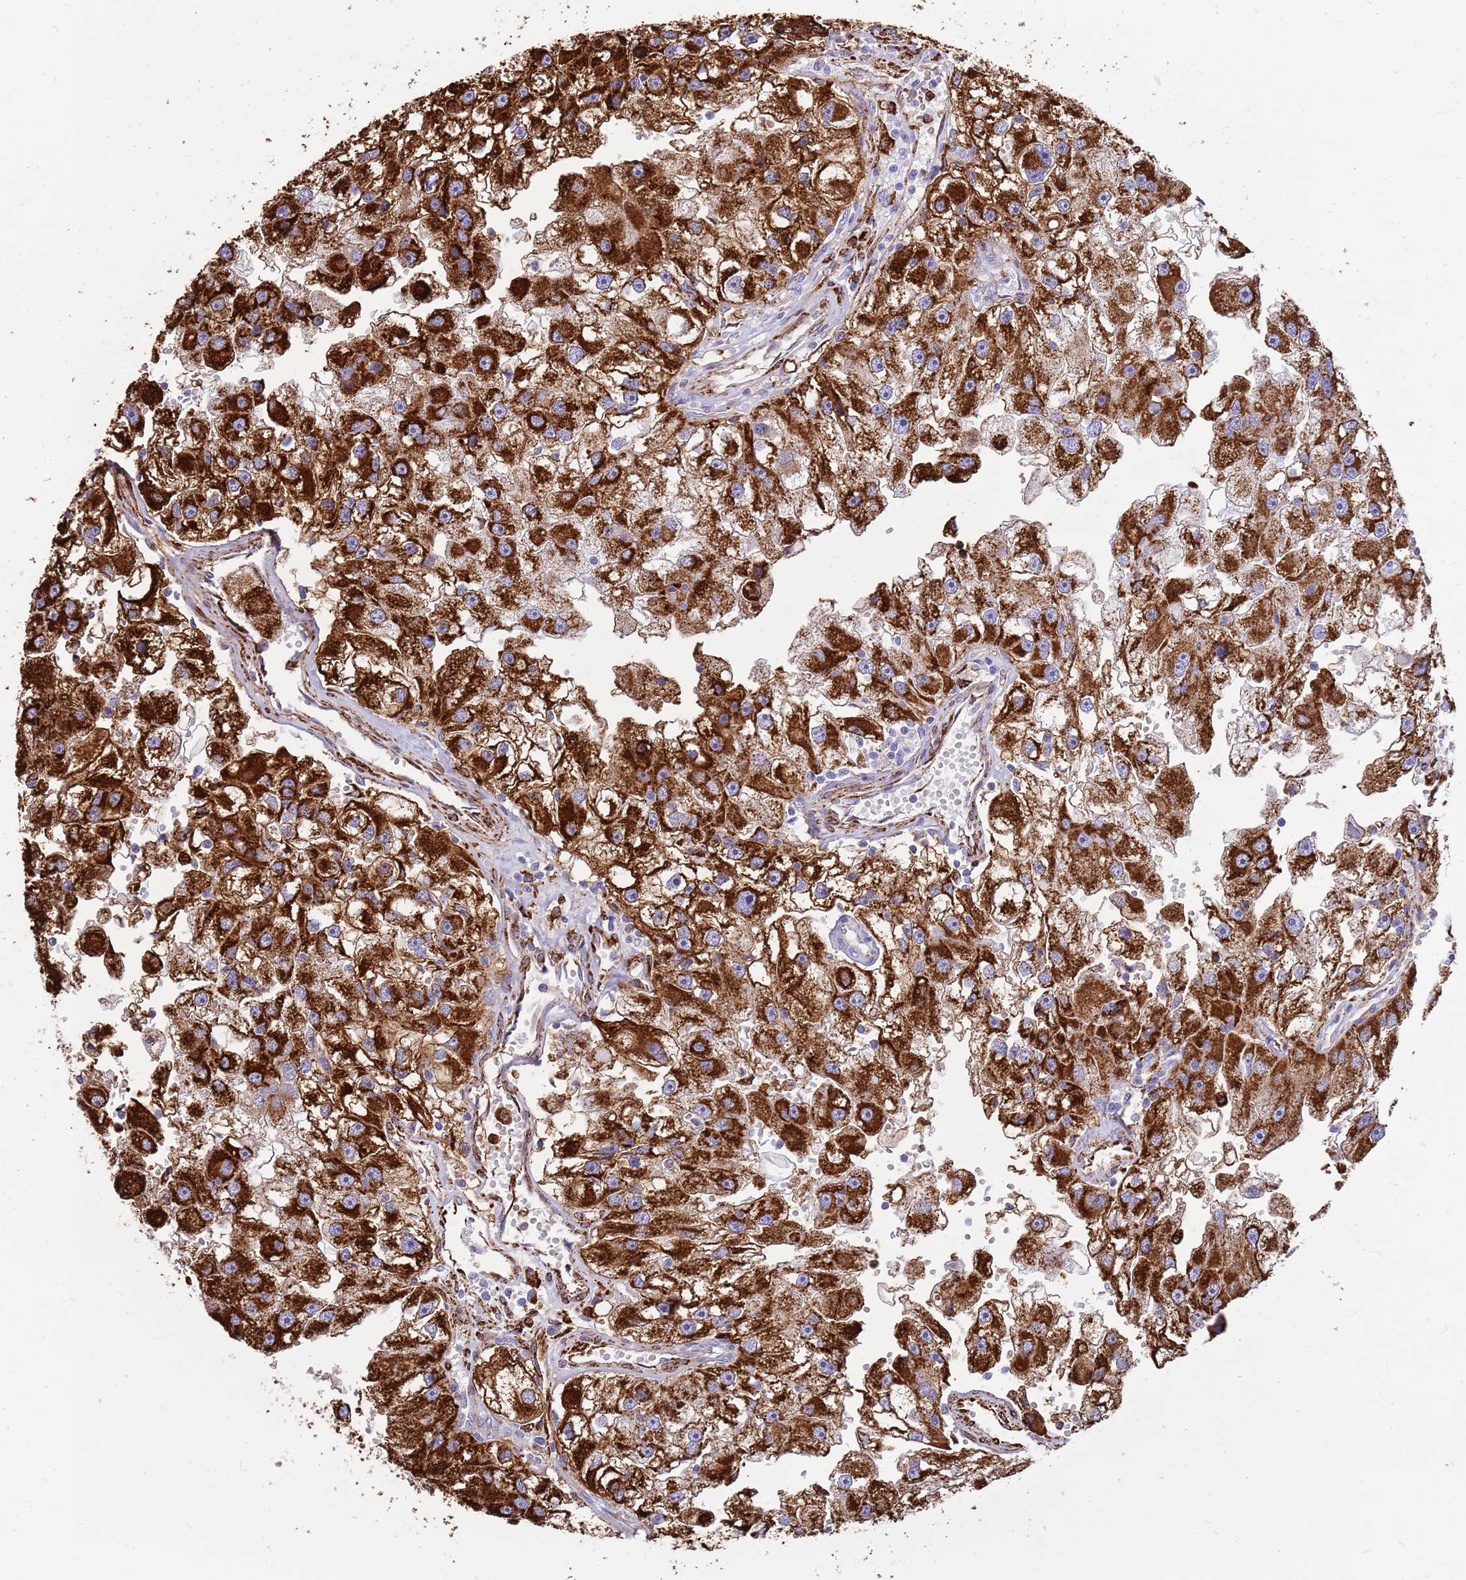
{"staining": {"intensity": "strong", "quantity": ">75%", "location": "cytoplasmic/membranous"}, "tissue": "renal cancer", "cell_type": "Tumor cells", "image_type": "cancer", "snomed": [{"axis": "morphology", "description": "Adenocarcinoma, NOS"}, {"axis": "topography", "description": "Kidney"}], "caption": "Immunohistochemical staining of human renal adenocarcinoma demonstrates high levels of strong cytoplasmic/membranous staining in approximately >75% of tumor cells. Using DAB (3,3'-diaminobenzidine) (brown) and hematoxylin (blue) stains, captured at high magnification using brightfield microscopy.", "gene": "ZDHHC1", "patient": {"sex": "male", "age": 63}}